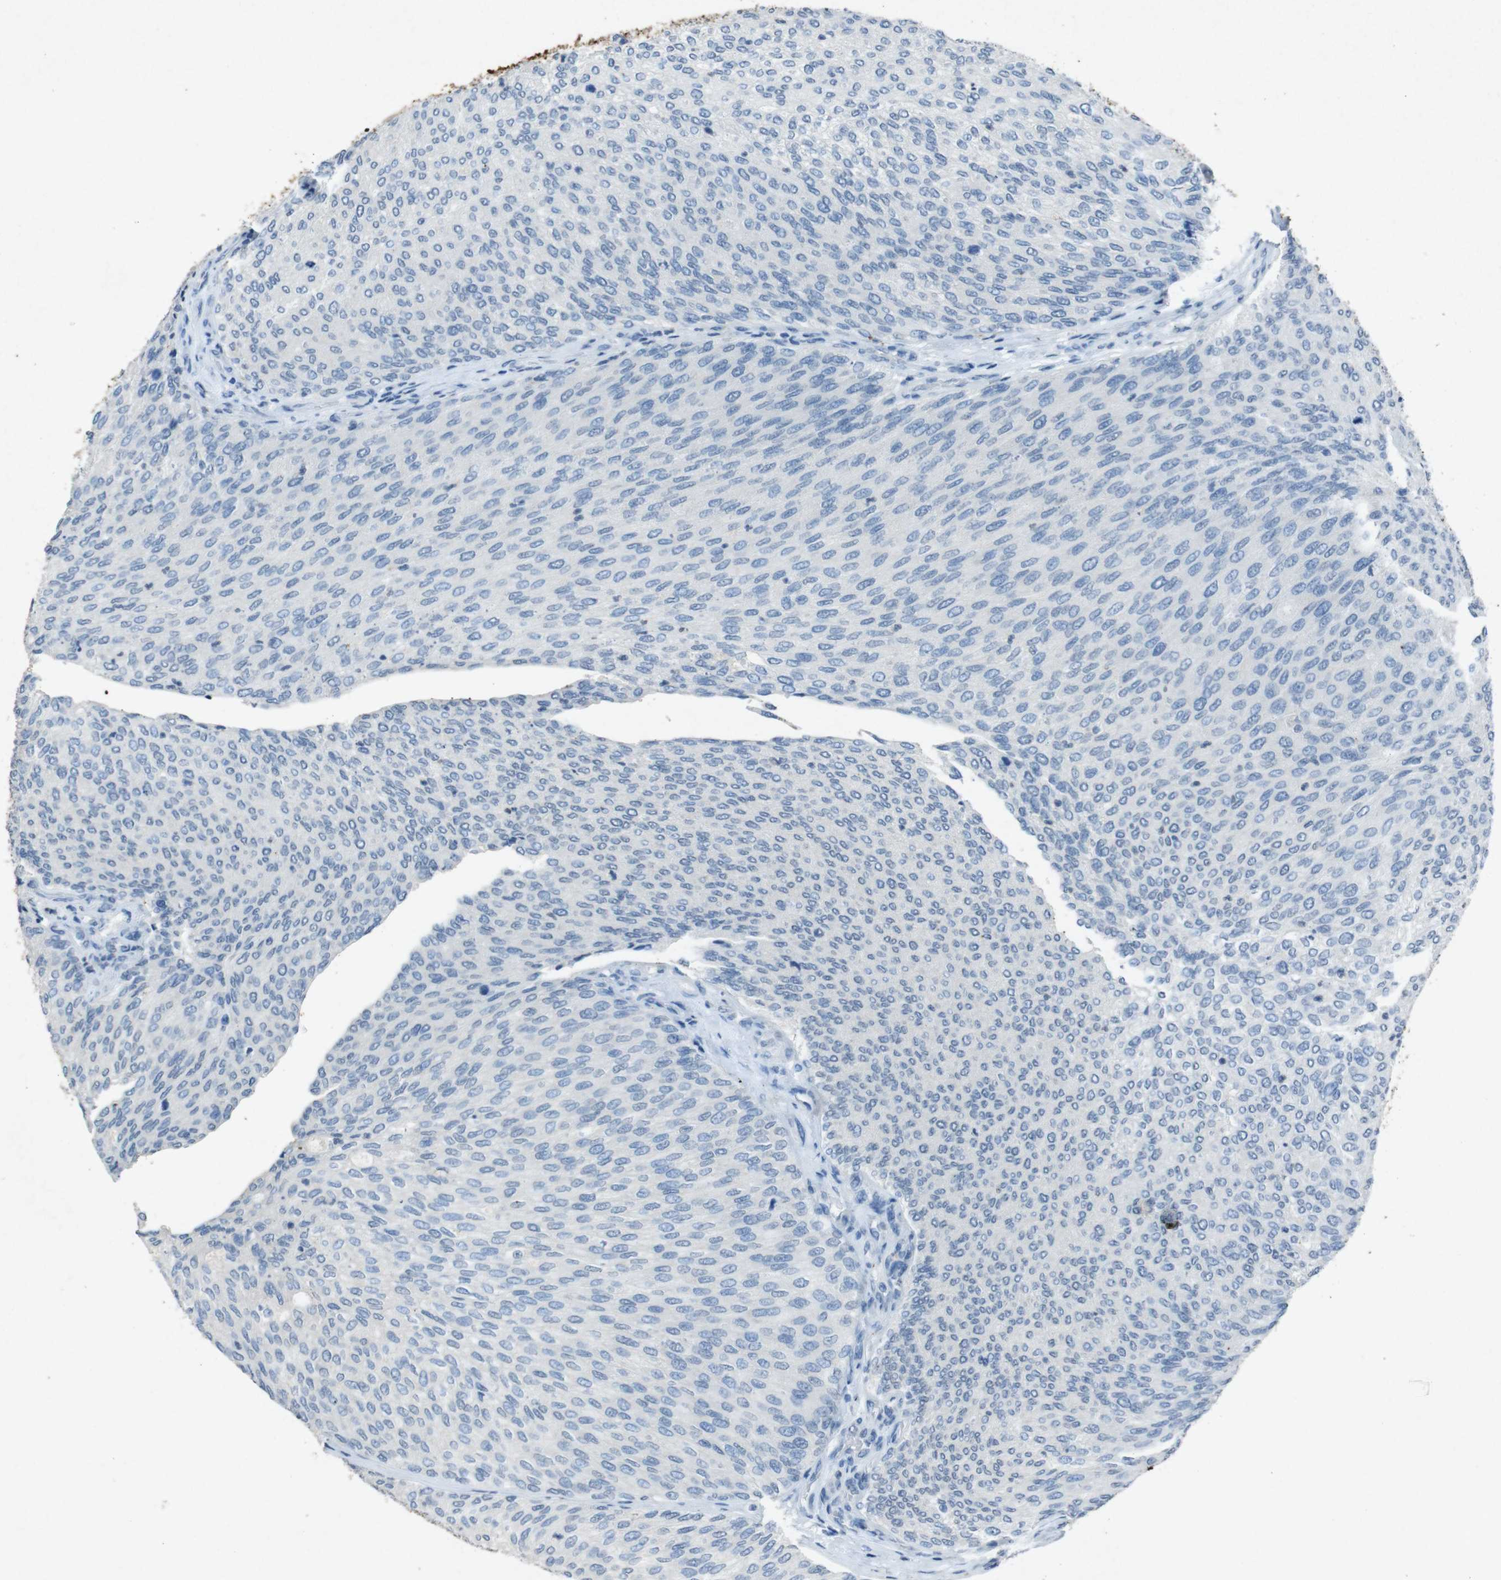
{"staining": {"intensity": "negative", "quantity": "none", "location": "none"}, "tissue": "urothelial cancer", "cell_type": "Tumor cells", "image_type": "cancer", "snomed": [{"axis": "morphology", "description": "Urothelial carcinoma, Low grade"}, {"axis": "topography", "description": "Urinary bladder"}], "caption": "DAB immunohistochemical staining of human urothelial carcinoma (low-grade) exhibits no significant positivity in tumor cells.", "gene": "STBD1", "patient": {"sex": "female", "age": 79}}